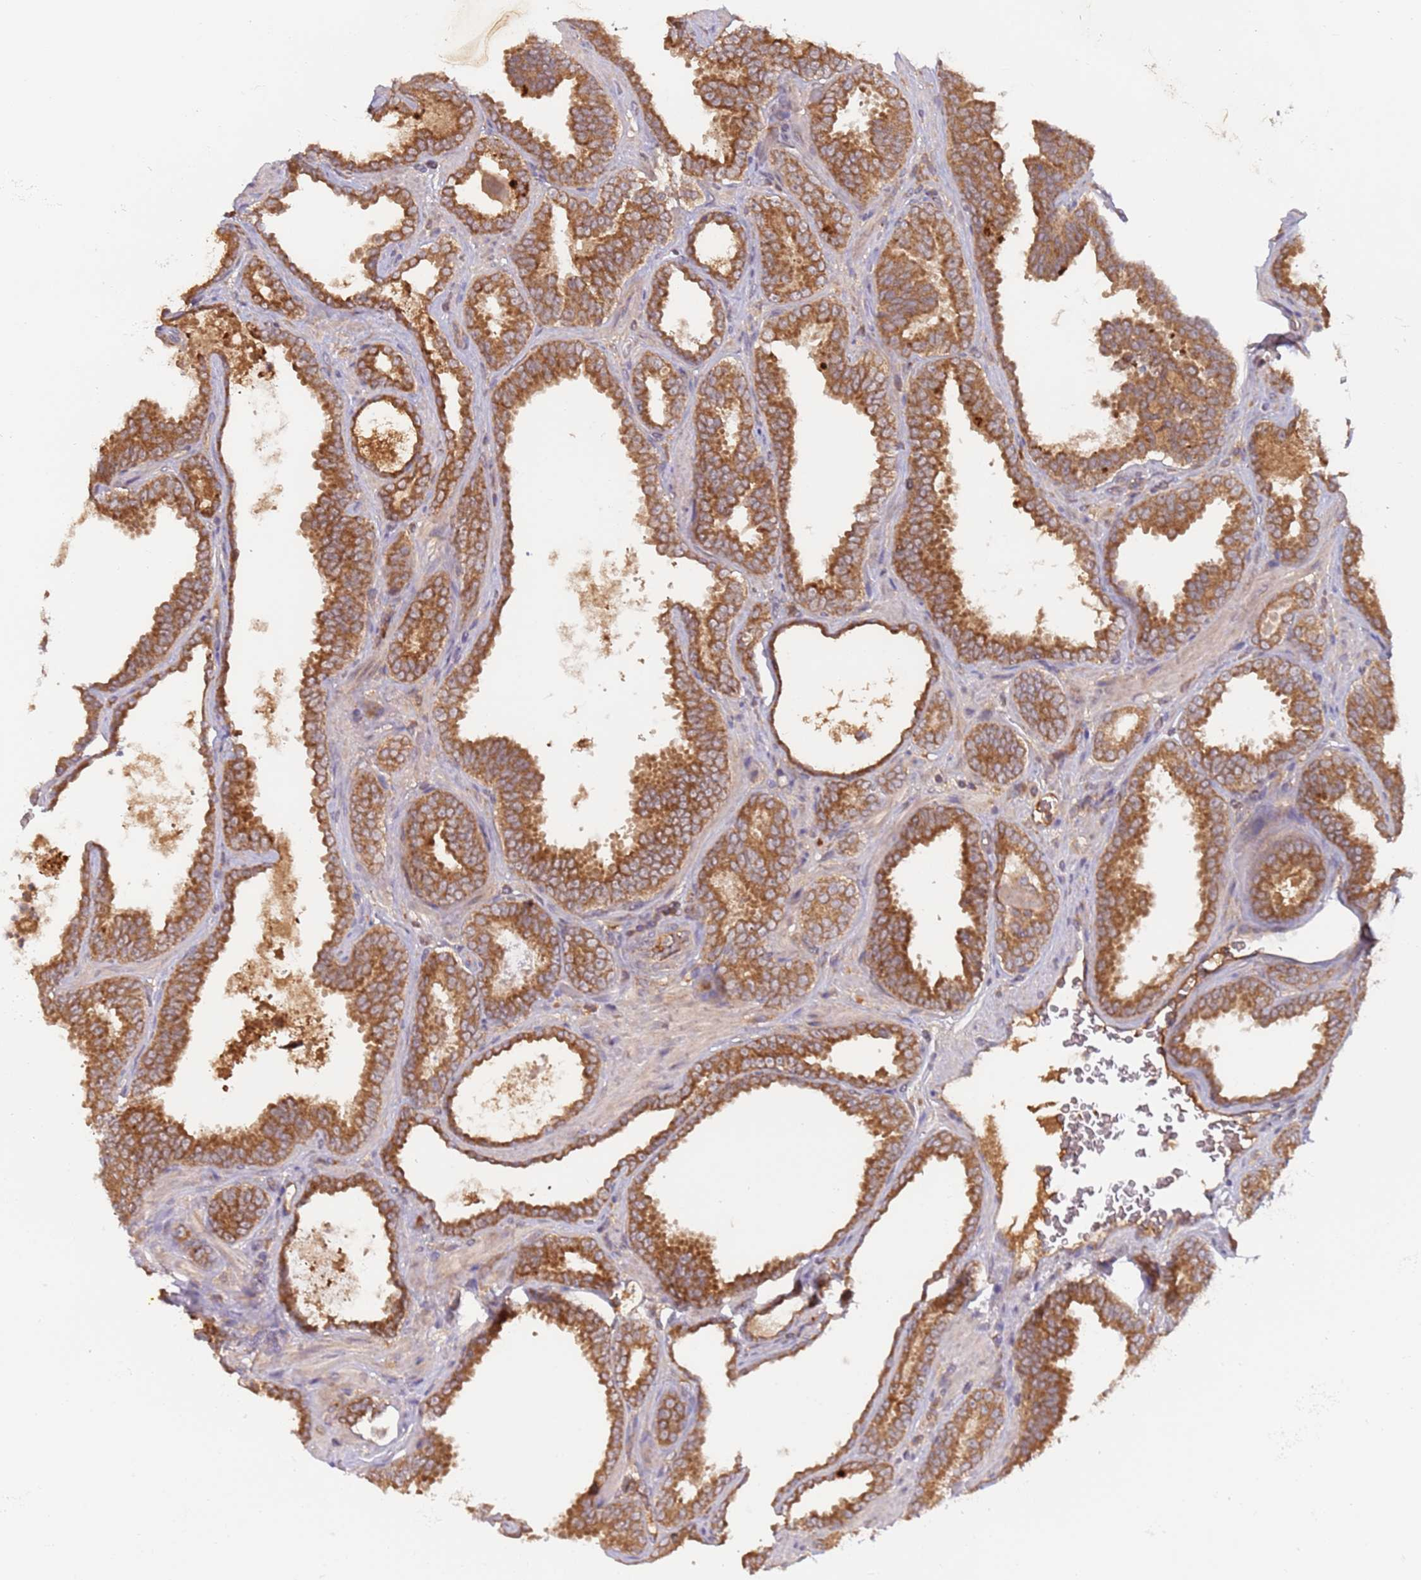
{"staining": {"intensity": "strong", "quantity": ">75%", "location": "cytoplasmic/membranous"}, "tissue": "prostate cancer", "cell_type": "Tumor cells", "image_type": "cancer", "snomed": [{"axis": "morphology", "description": "Adenocarcinoma, High grade"}, {"axis": "topography", "description": "Prostate"}], "caption": "The image displays staining of prostate high-grade adenocarcinoma, revealing strong cytoplasmic/membranous protein expression (brown color) within tumor cells.", "gene": "OR5A2", "patient": {"sex": "male", "age": 72}}